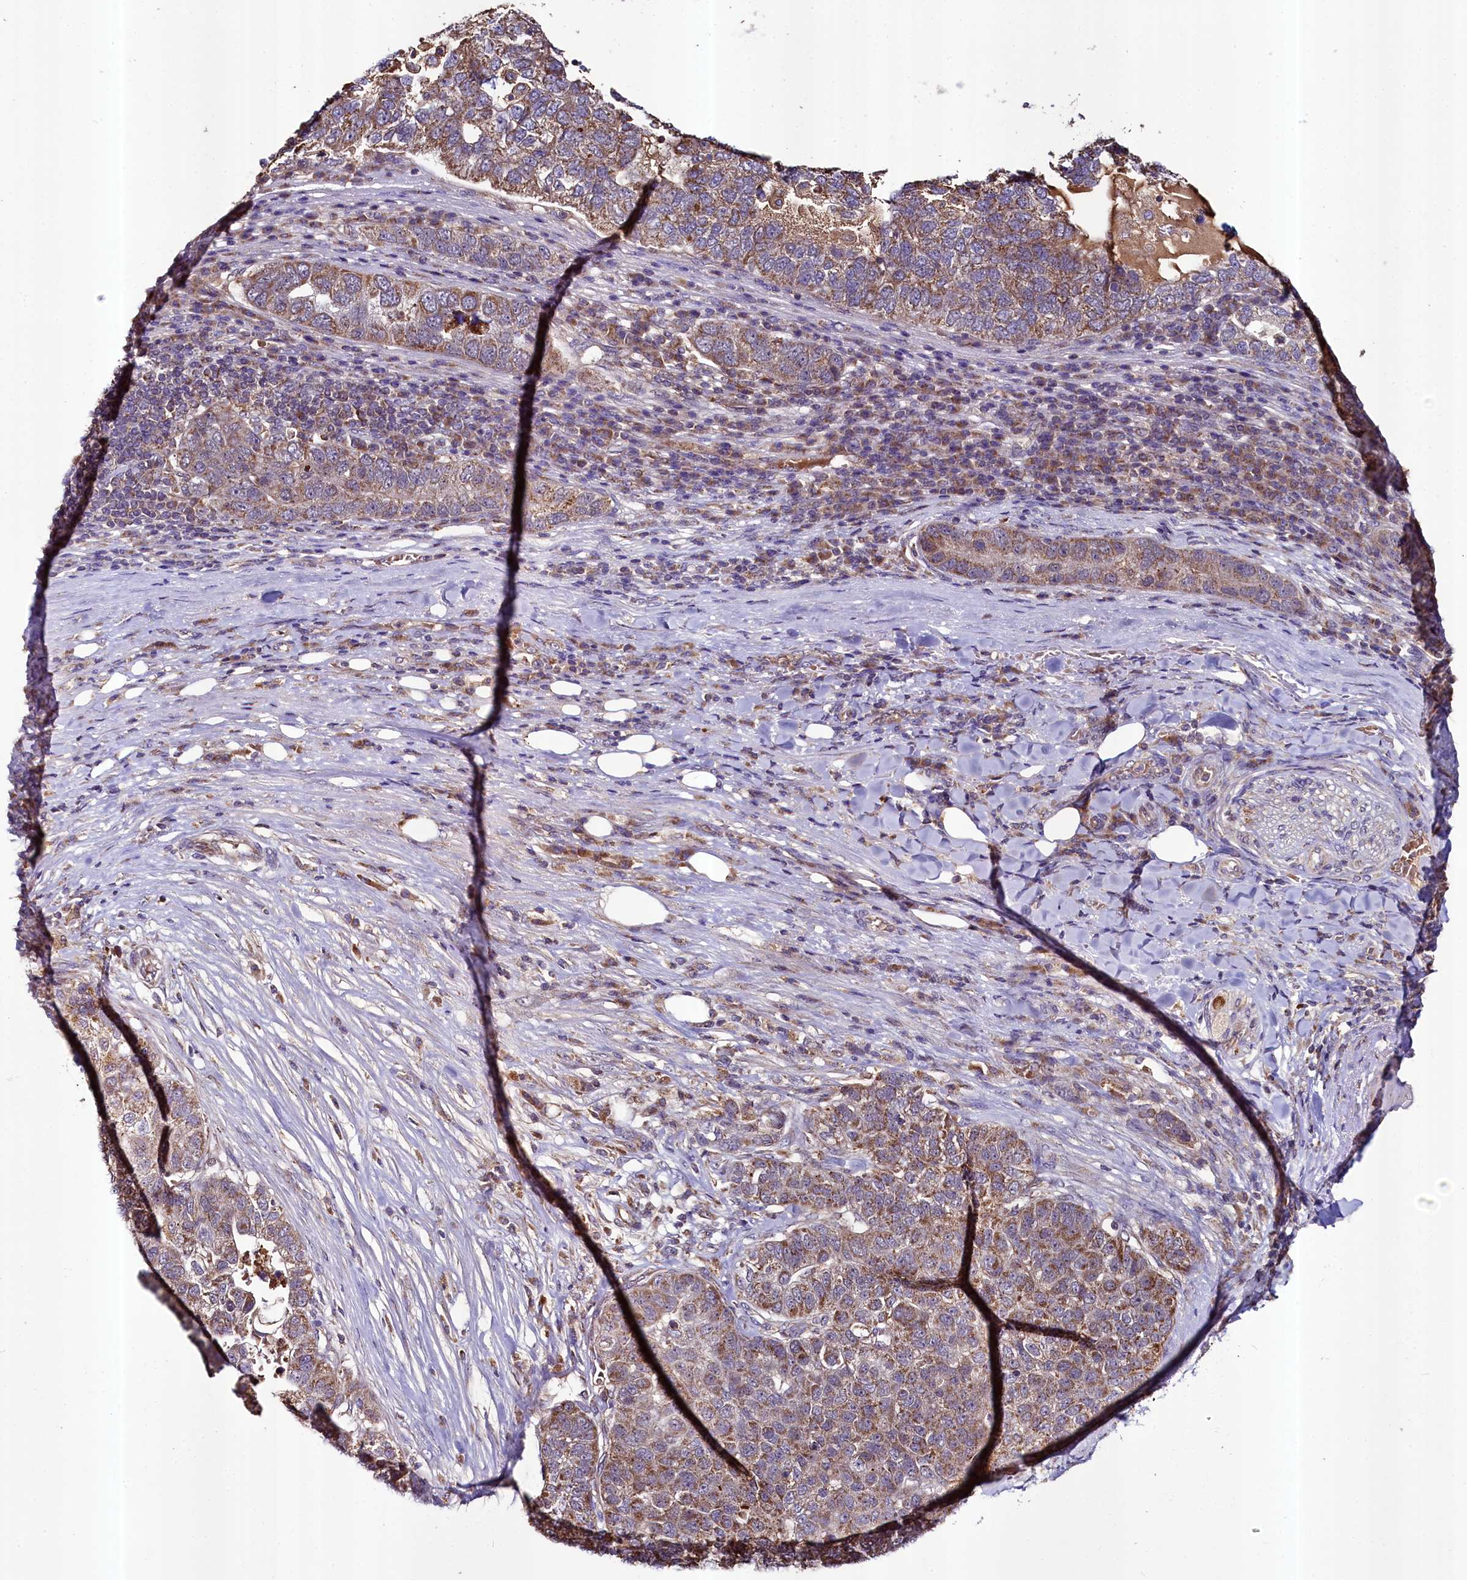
{"staining": {"intensity": "moderate", "quantity": ">75%", "location": "cytoplasmic/membranous"}, "tissue": "pancreatic cancer", "cell_type": "Tumor cells", "image_type": "cancer", "snomed": [{"axis": "morphology", "description": "Adenocarcinoma, NOS"}, {"axis": "topography", "description": "Pancreas"}], "caption": "Human pancreatic cancer stained with a brown dye displays moderate cytoplasmic/membranous positive positivity in about >75% of tumor cells.", "gene": "METTL4", "patient": {"sex": "female", "age": 61}}